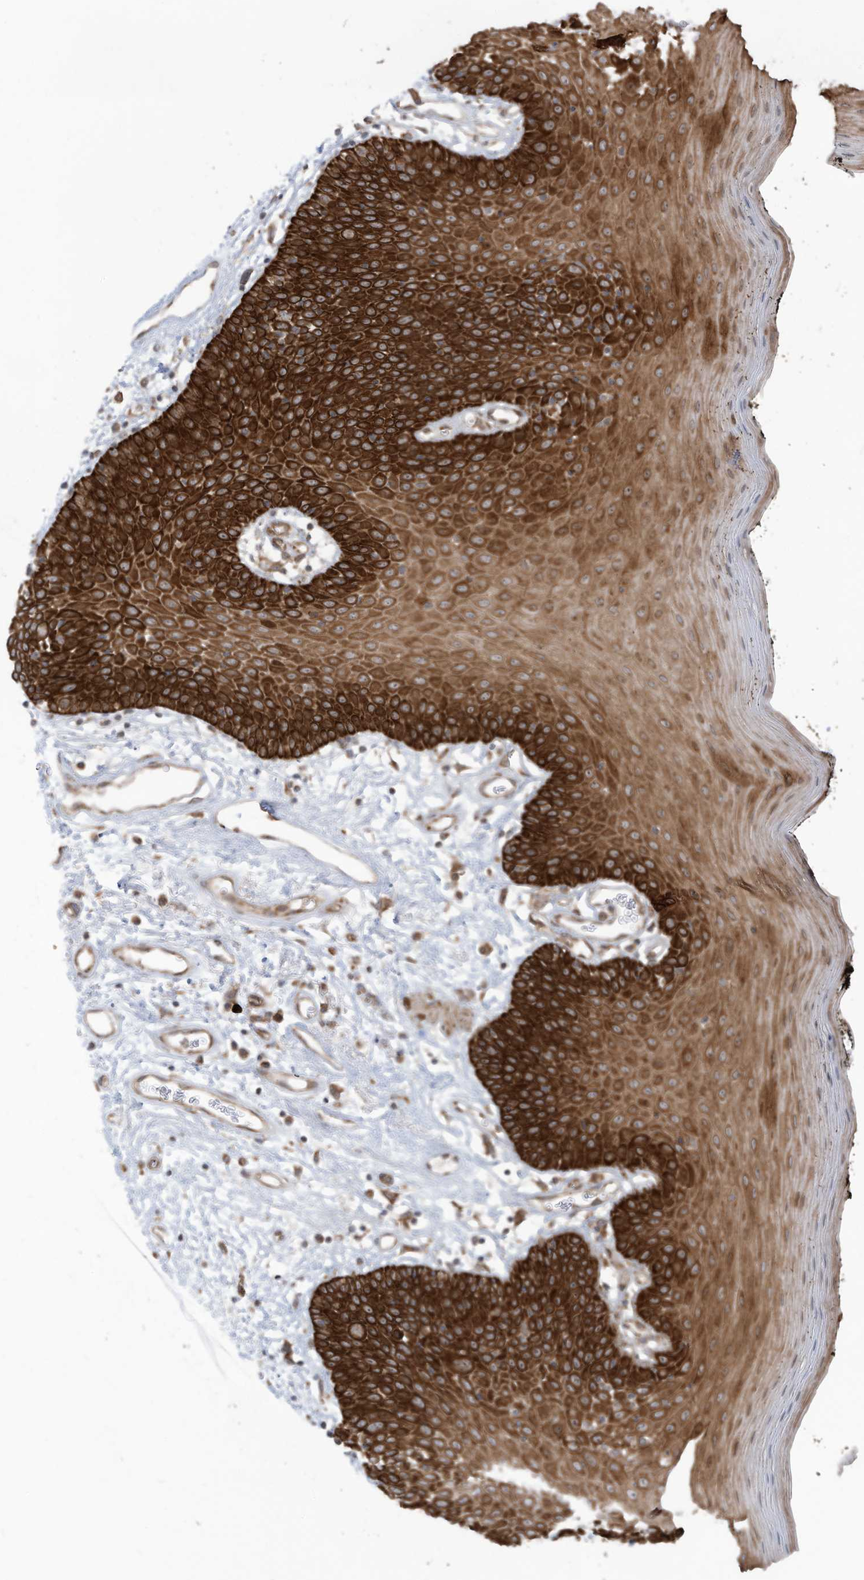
{"staining": {"intensity": "strong", "quantity": ">75%", "location": "cytoplasmic/membranous"}, "tissue": "oral mucosa", "cell_type": "Squamous epithelial cells", "image_type": "normal", "snomed": [{"axis": "morphology", "description": "Normal tissue, NOS"}, {"axis": "topography", "description": "Oral tissue"}], "caption": "Brown immunohistochemical staining in normal oral mucosa demonstrates strong cytoplasmic/membranous positivity in approximately >75% of squamous epithelial cells. The staining was performed using DAB, with brown indicating positive protein expression. Nuclei are stained blue with hematoxylin.", "gene": "TRIM67", "patient": {"sex": "male", "age": 74}}